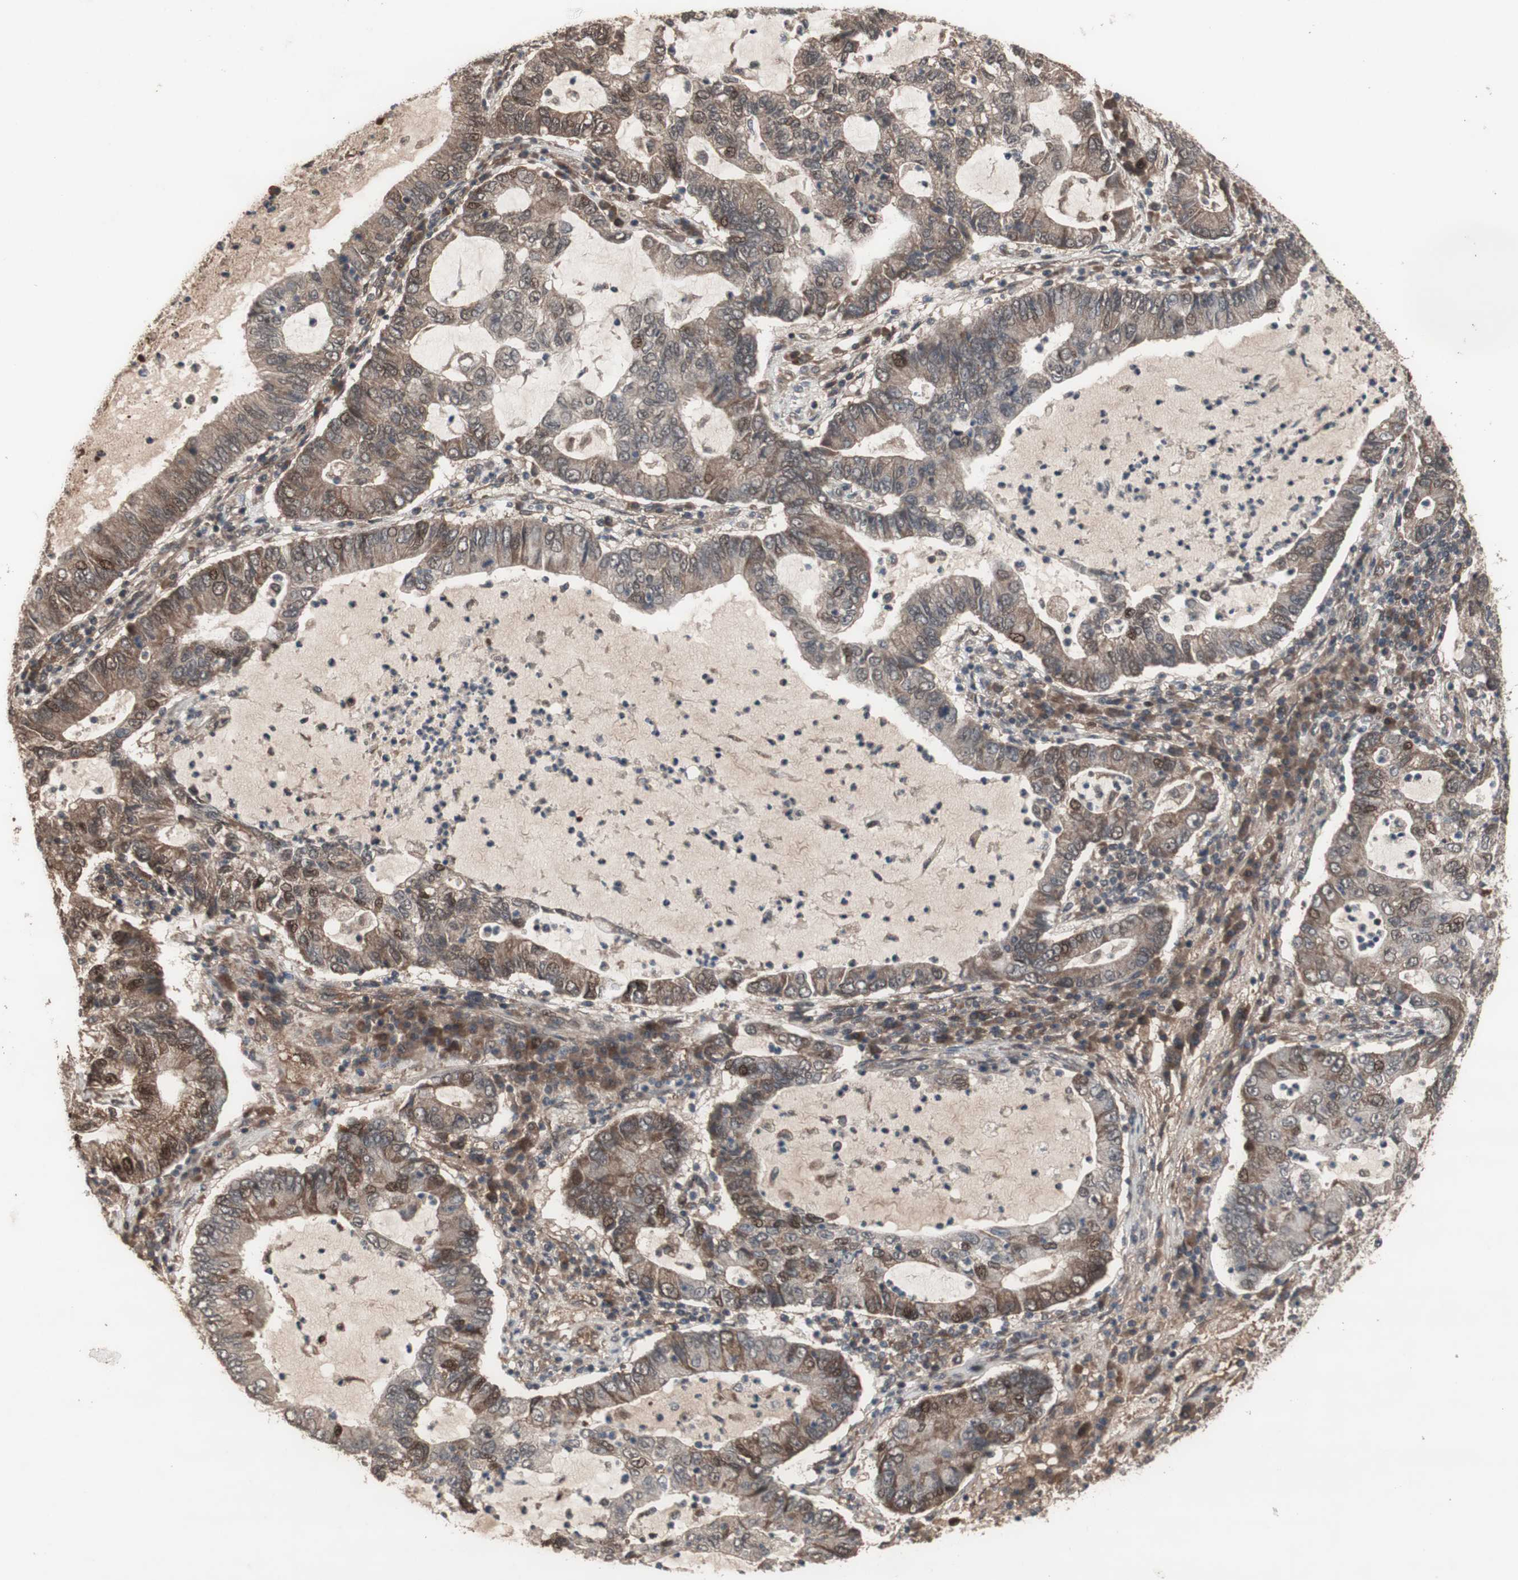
{"staining": {"intensity": "moderate", "quantity": ">75%", "location": "cytoplasmic/membranous"}, "tissue": "lung cancer", "cell_type": "Tumor cells", "image_type": "cancer", "snomed": [{"axis": "morphology", "description": "Adenocarcinoma, NOS"}, {"axis": "topography", "description": "Lung"}], "caption": "A medium amount of moderate cytoplasmic/membranous staining is identified in approximately >75% of tumor cells in adenocarcinoma (lung) tissue.", "gene": "KANSL1", "patient": {"sex": "female", "age": 51}}